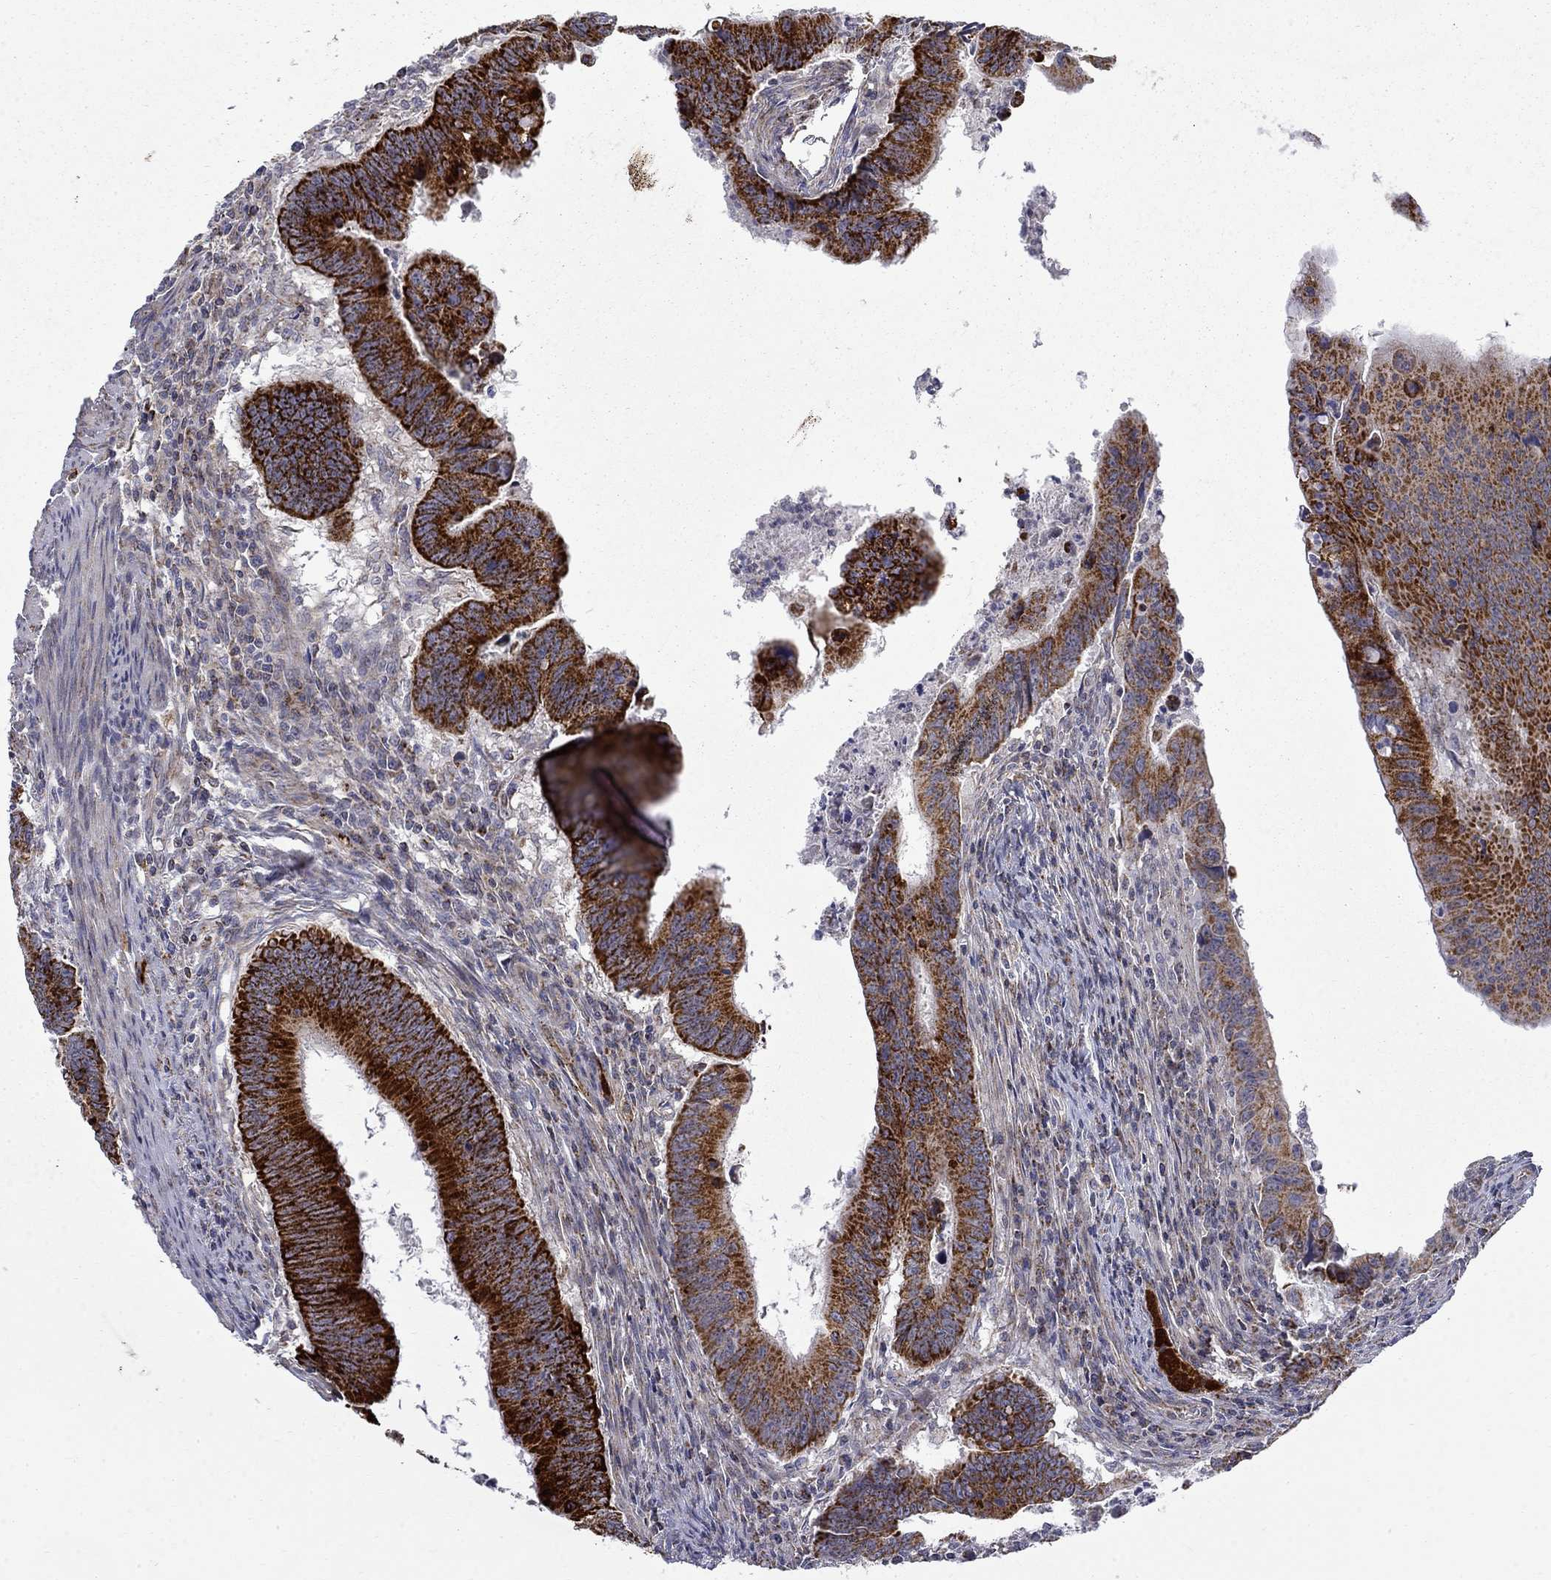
{"staining": {"intensity": "strong", "quantity": ">75%", "location": "cytoplasmic/membranous"}, "tissue": "colorectal cancer", "cell_type": "Tumor cells", "image_type": "cancer", "snomed": [{"axis": "morphology", "description": "Adenocarcinoma, NOS"}, {"axis": "topography", "description": "Colon"}], "caption": "Immunohistochemical staining of adenocarcinoma (colorectal) displays high levels of strong cytoplasmic/membranous protein expression in approximately >75% of tumor cells.", "gene": "PCBP3", "patient": {"sex": "female", "age": 87}}